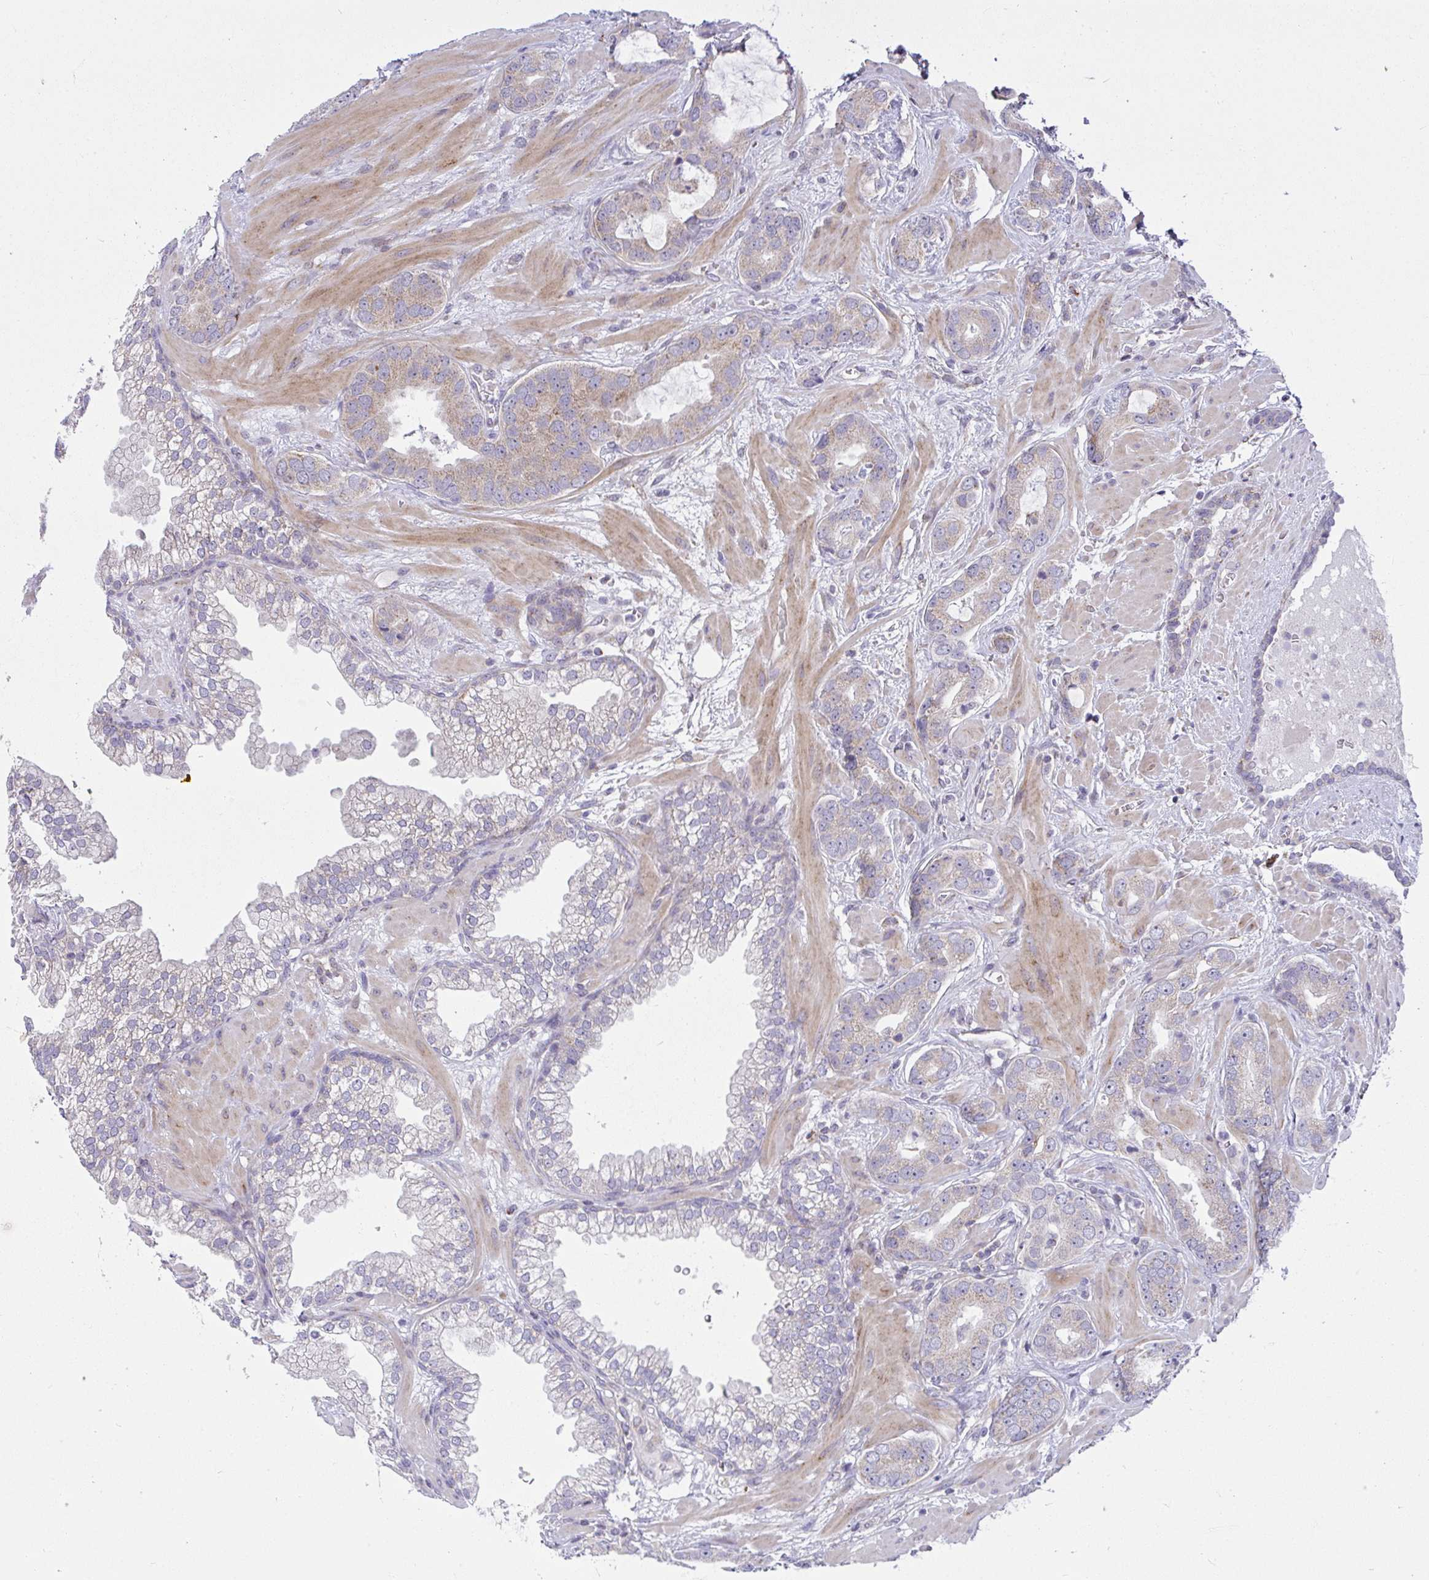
{"staining": {"intensity": "moderate", "quantity": "25%-75%", "location": "cytoplasmic/membranous"}, "tissue": "prostate cancer", "cell_type": "Tumor cells", "image_type": "cancer", "snomed": [{"axis": "morphology", "description": "Adenocarcinoma, Low grade"}, {"axis": "topography", "description": "Prostate"}], "caption": "The micrograph reveals immunohistochemical staining of prostate cancer. There is moderate cytoplasmic/membranous staining is identified in about 25%-75% of tumor cells. (Stains: DAB in brown, nuclei in blue, Microscopy: brightfield microscopy at high magnification).", "gene": "SRRM4", "patient": {"sex": "male", "age": 62}}